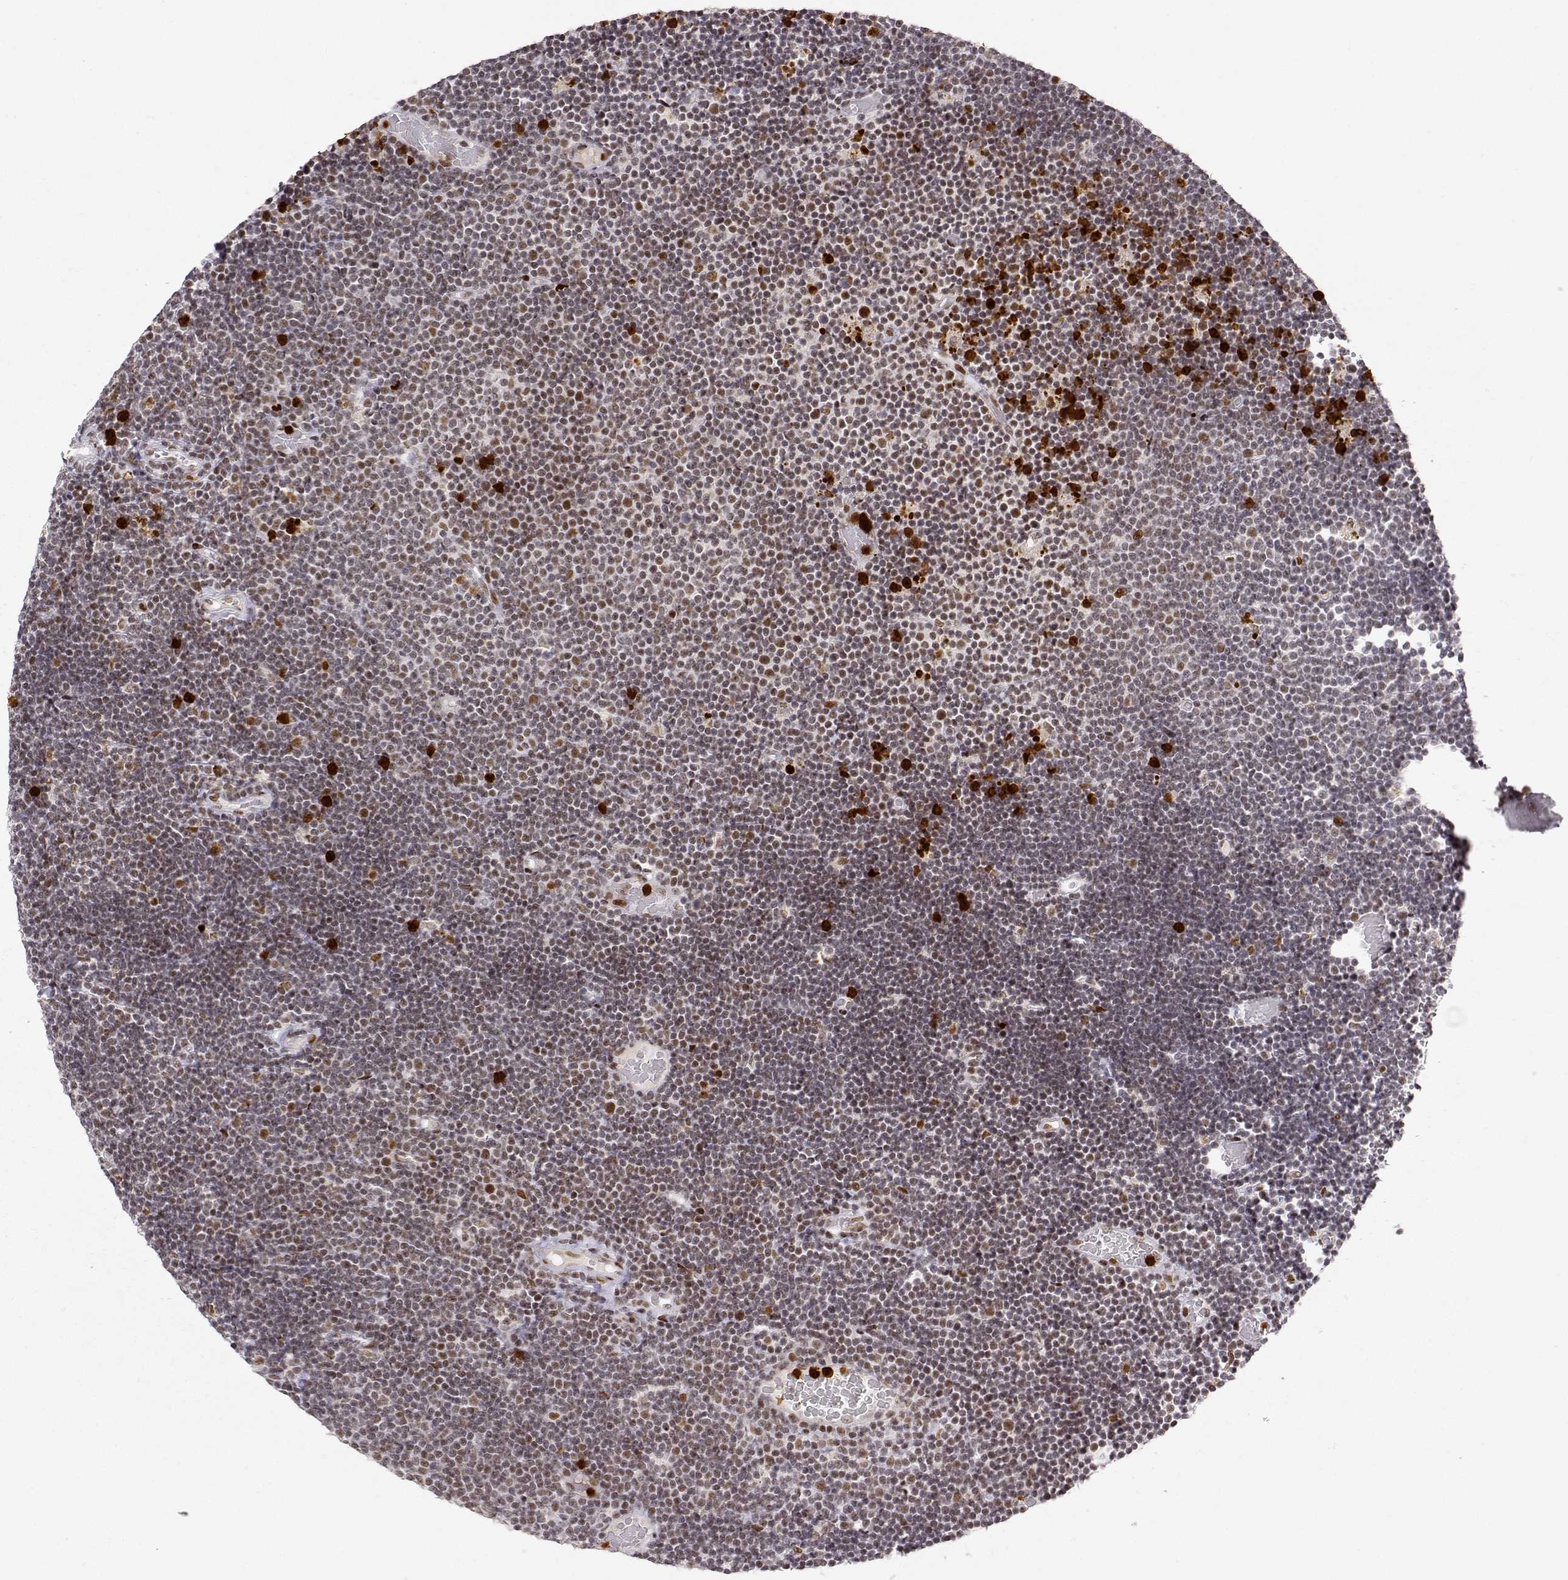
{"staining": {"intensity": "weak", "quantity": "25%-75%", "location": "nuclear"}, "tissue": "lymphoma", "cell_type": "Tumor cells", "image_type": "cancer", "snomed": [{"axis": "morphology", "description": "Malignant lymphoma, non-Hodgkin's type, Low grade"}, {"axis": "topography", "description": "Brain"}], "caption": "This image demonstrates IHC staining of human lymphoma, with low weak nuclear staining in approximately 25%-75% of tumor cells.", "gene": "RSF1", "patient": {"sex": "female", "age": 66}}